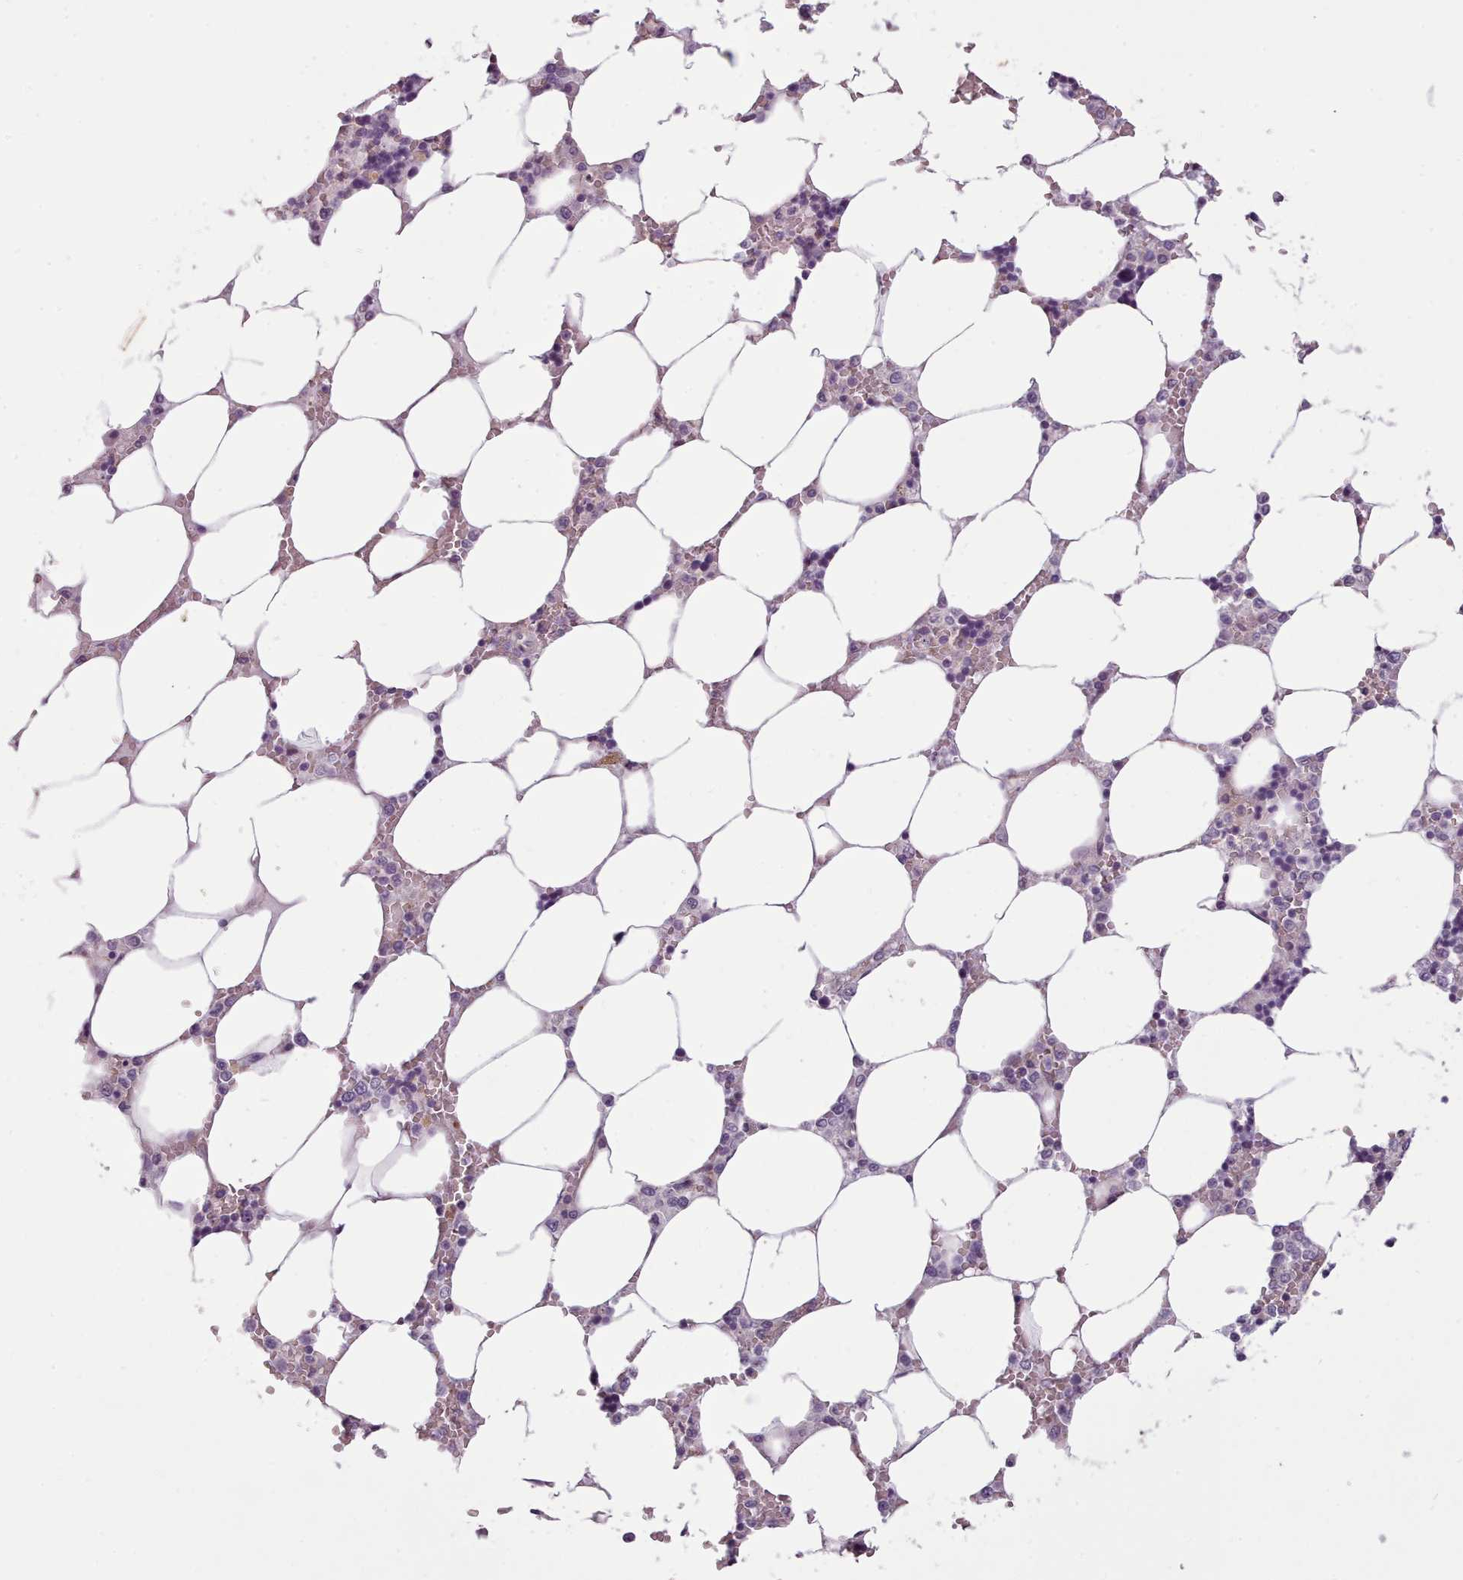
{"staining": {"intensity": "negative", "quantity": "none", "location": "none"}, "tissue": "bone marrow", "cell_type": "Hematopoietic cells", "image_type": "normal", "snomed": [{"axis": "morphology", "description": "Normal tissue, NOS"}, {"axis": "topography", "description": "Bone marrow"}], "caption": "Histopathology image shows no significant protein staining in hematopoietic cells of benign bone marrow. (IHC, brightfield microscopy, high magnification).", "gene": "PLD4", "patient": {"sex": "male", "age": 64}}